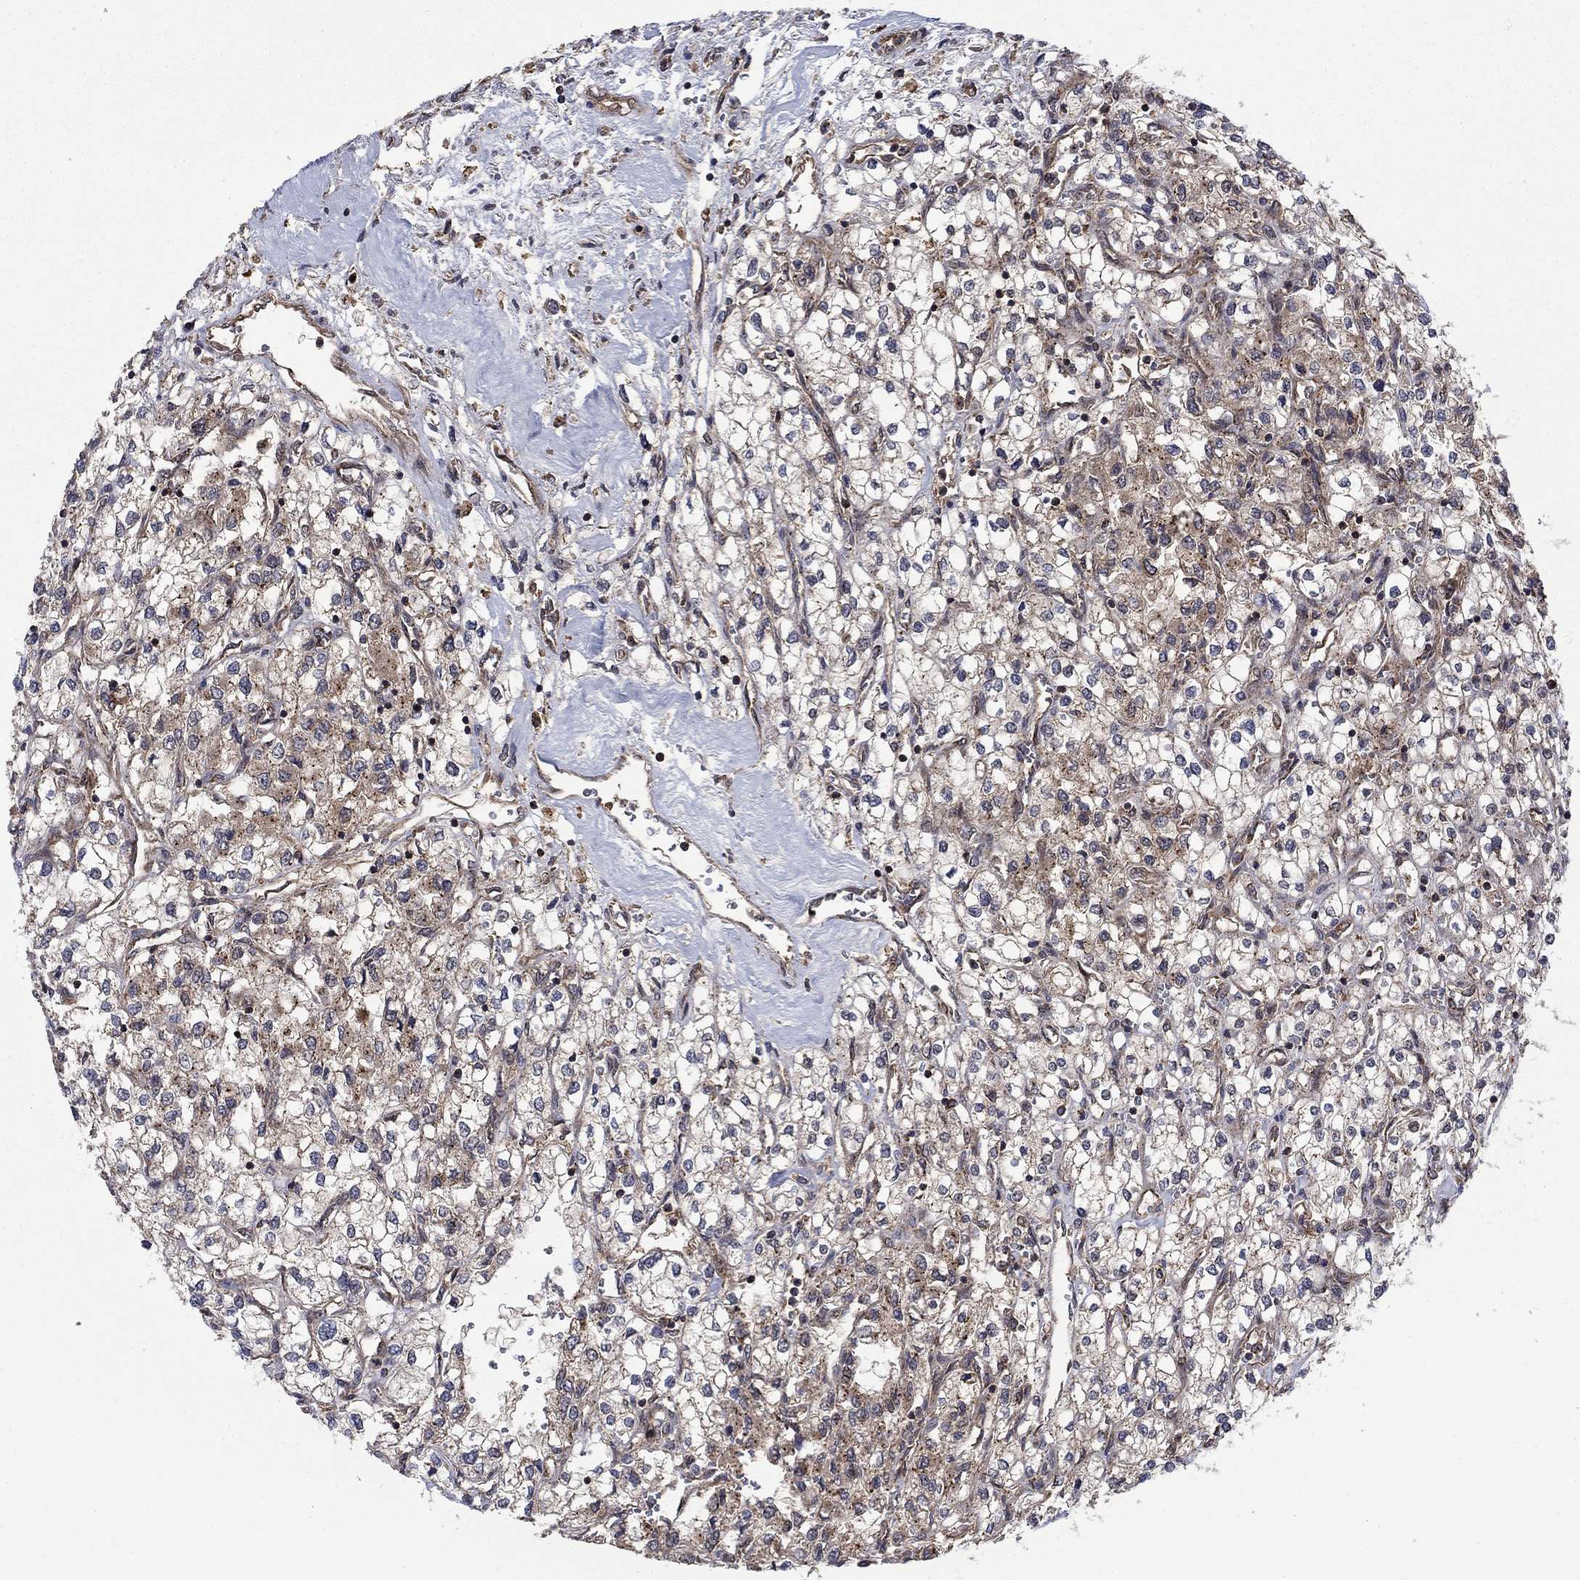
{"staining": {"intensity": "moderate", "quantity": "<25%", "location": "cytoplasmic/membranous"}, "tissue": "renal cancer", "cell_type": "Tumor cells", "image_type": "cancer", "snomed": [{"axis": "morphology", "description": "Adenocarcinoma, NOS"}, {"axis": "topography", "description": "Kidney"}], "caption": "Renal cancer stained with IHC reveals moderate cytoplasmic/membranous expression in approximately <25% of tumor cells.", "gene": "IFI35", "patient": {"sex": "male", "age": 80}}